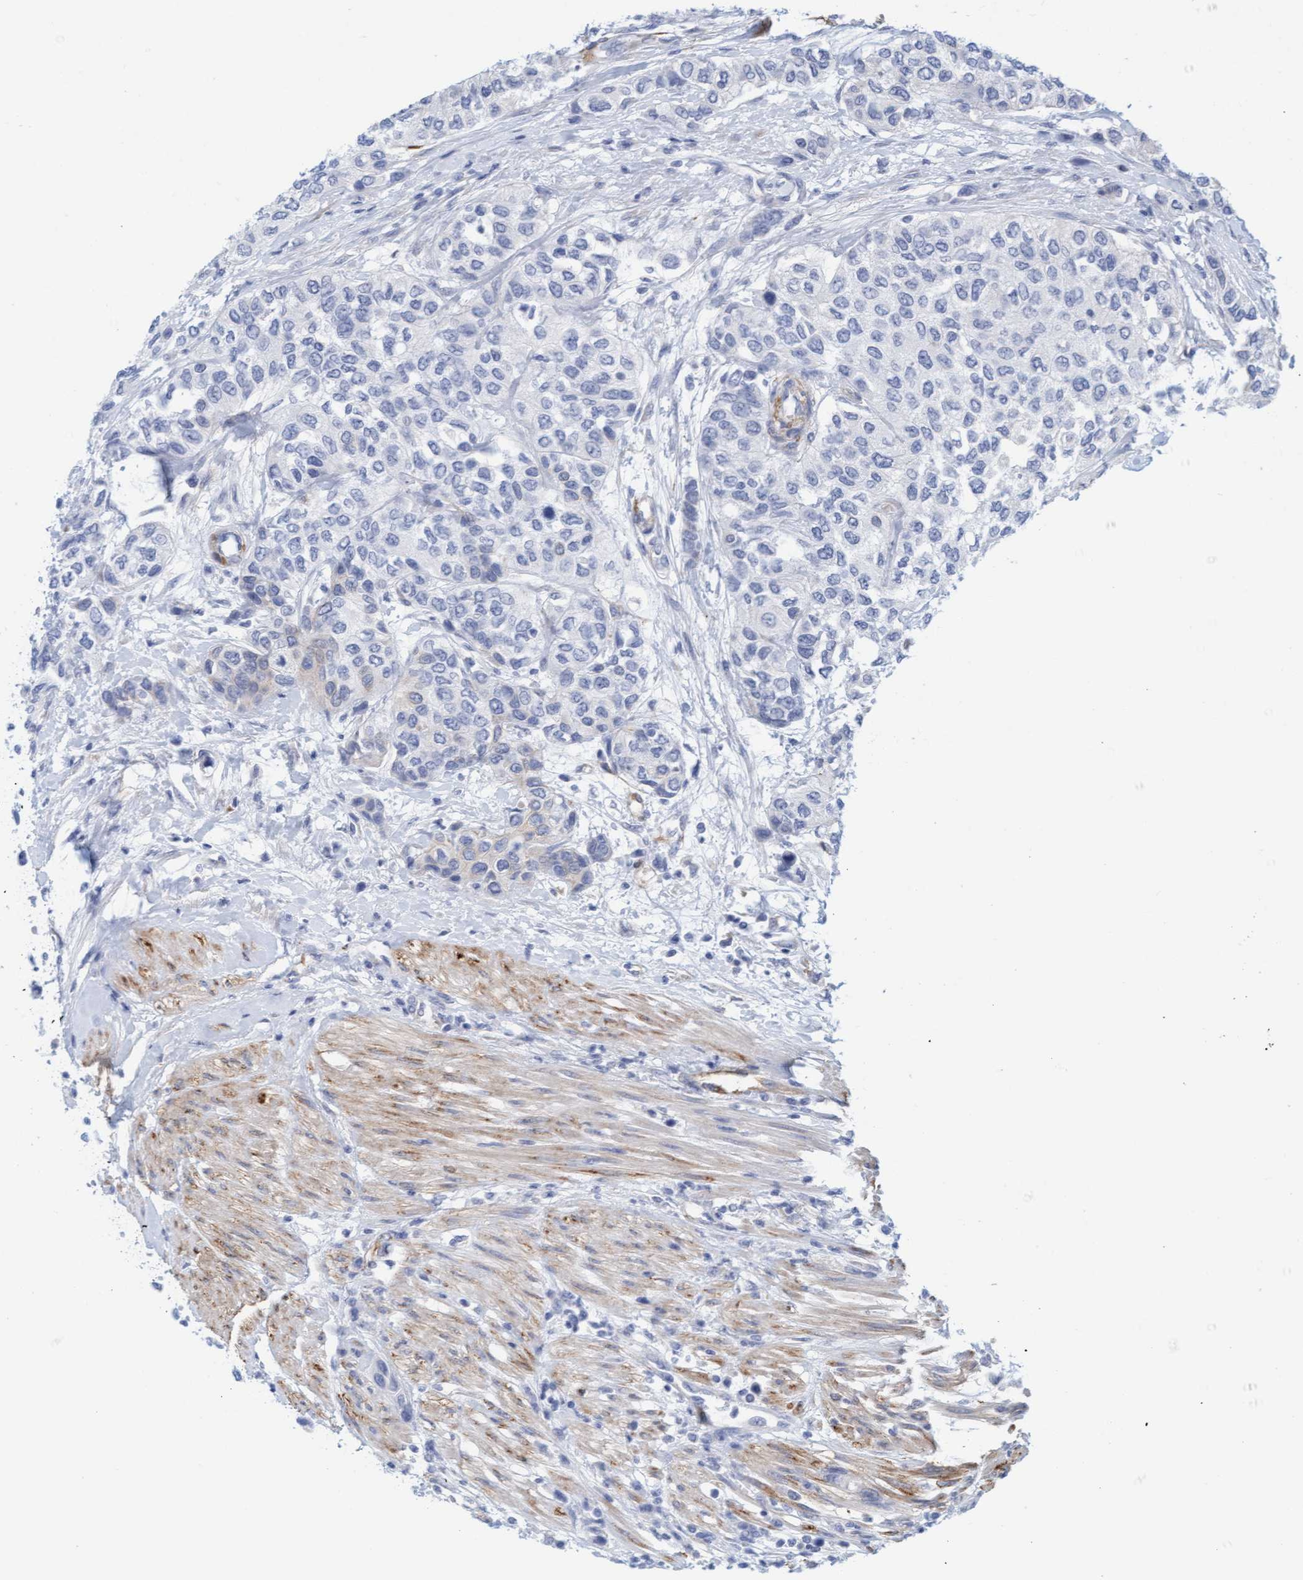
{"staining": {"intensity": "negative", "quantity": "none", "location": "none"}, "tissue": "urothelial cancer", "cell_type": "Tumor cells", "image_type": "cancer", "snomed": [{"axis": "morphology", "description": "Urothelial carcinoma, High grade"}, {"axis": "topography", "description": "Urinary bladder"}], "caption": "Immunohistochemical staining of human urothelial cancer exhibits no significant staining in tumor cells.", "gene": "MAP1B", "patient": {"sex": "female", "age": 56}}